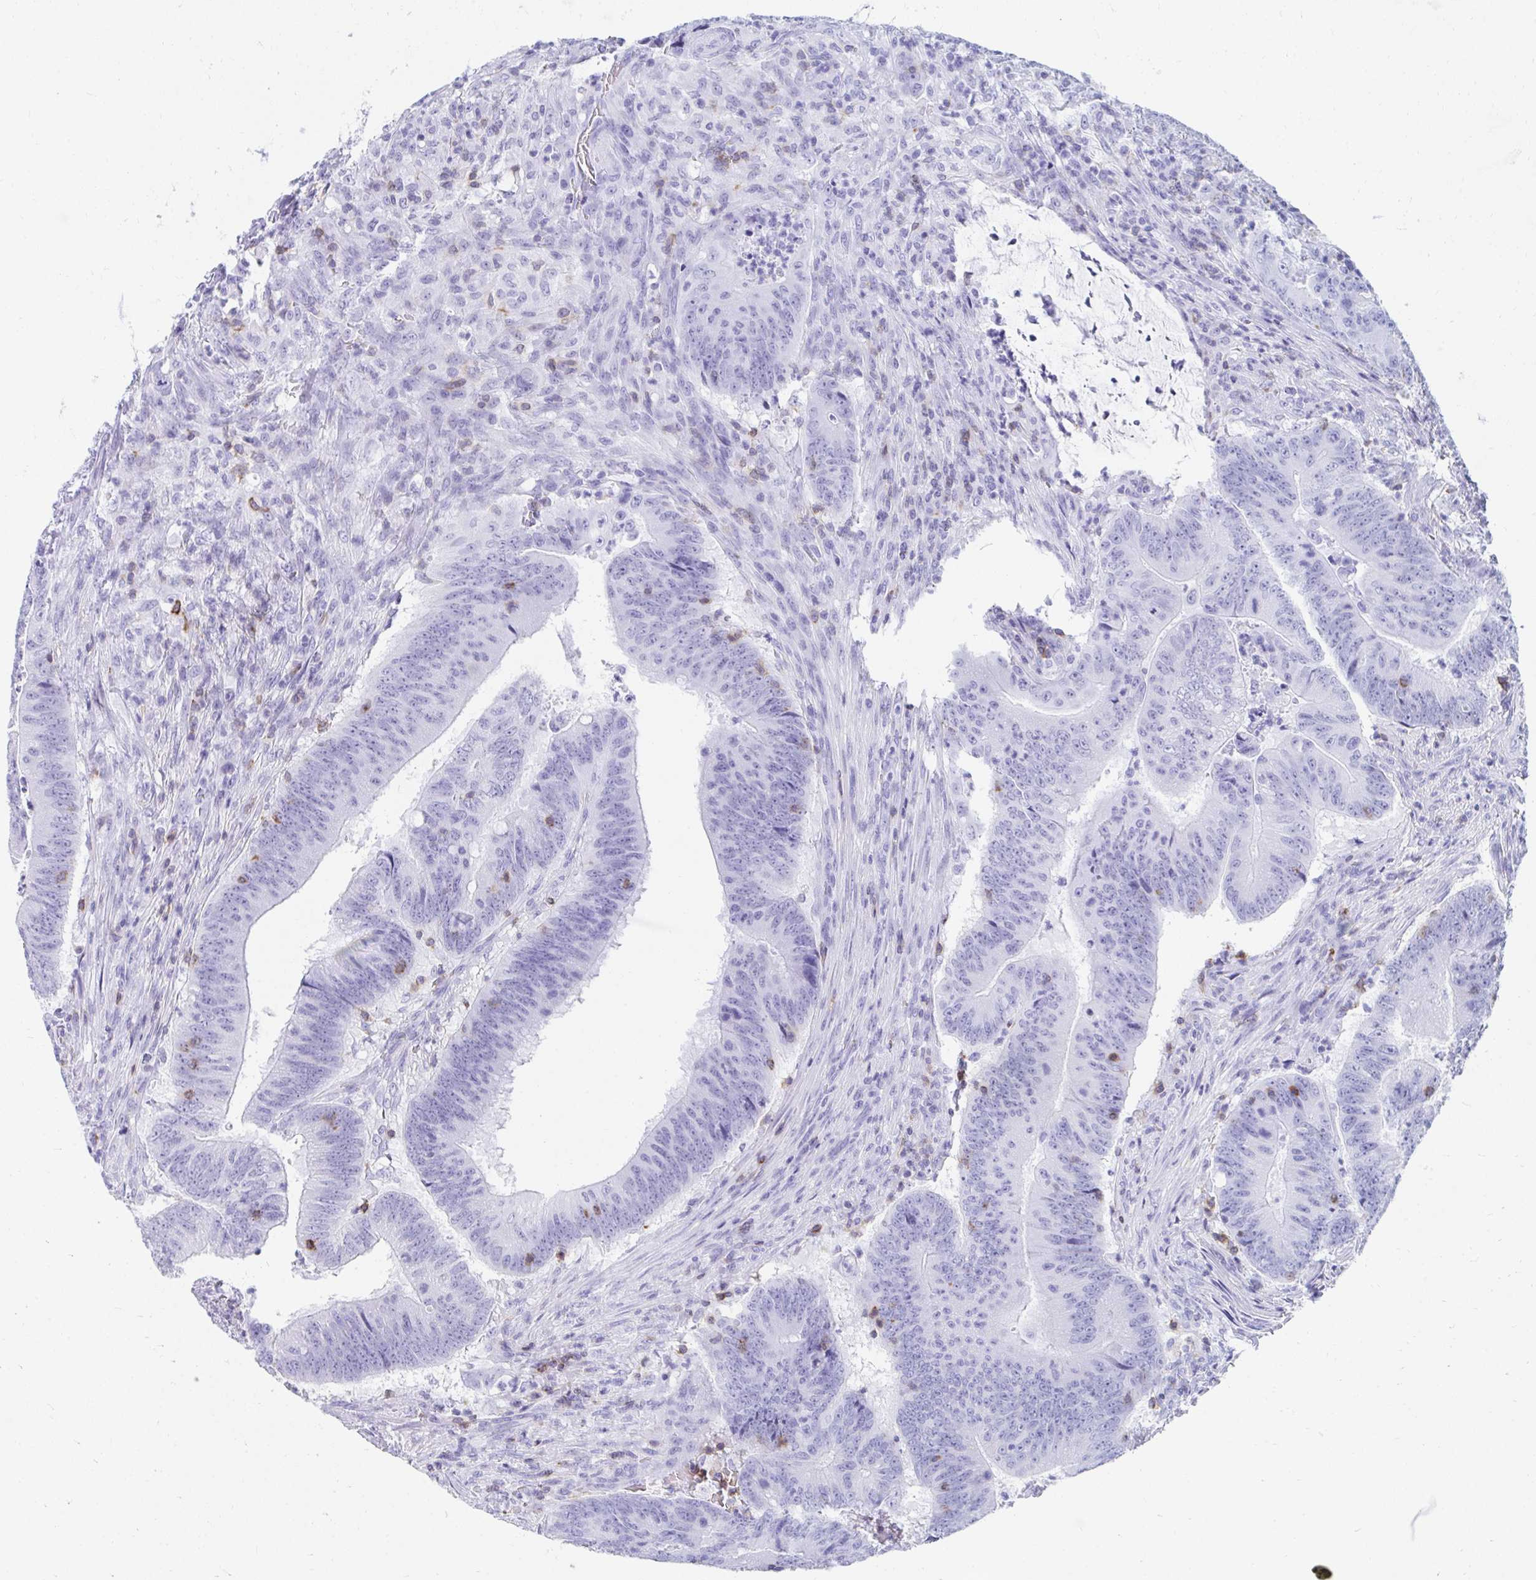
{"staining": {"intensity": "negative", "quantity": "none", "location": "none"}, "tissue": "colorectal cancer", "cell_type": "Tumor cells", "image_type": "cancer", "snomed": [{"axis": "morphology", "description": "Adenocarcinoma, NOS"}, {"axis": "topography", "description": "Colon"}], "caption": "Immunohistochemistry (IHC) micrograph of neoplastic tissue: adenocarcinoma (colorectal) stained with DAB (3,3'-diaminobenzidine) exhibits no significant protein positivity in tumor cells. The staining was performed using DAB to visualize the protein expression in brown, while the nuclei were stained in blue with hematoxylin (Magnification: 20x).", "gene": "CD7", "patient": {"sex": "female", "age": 87}}